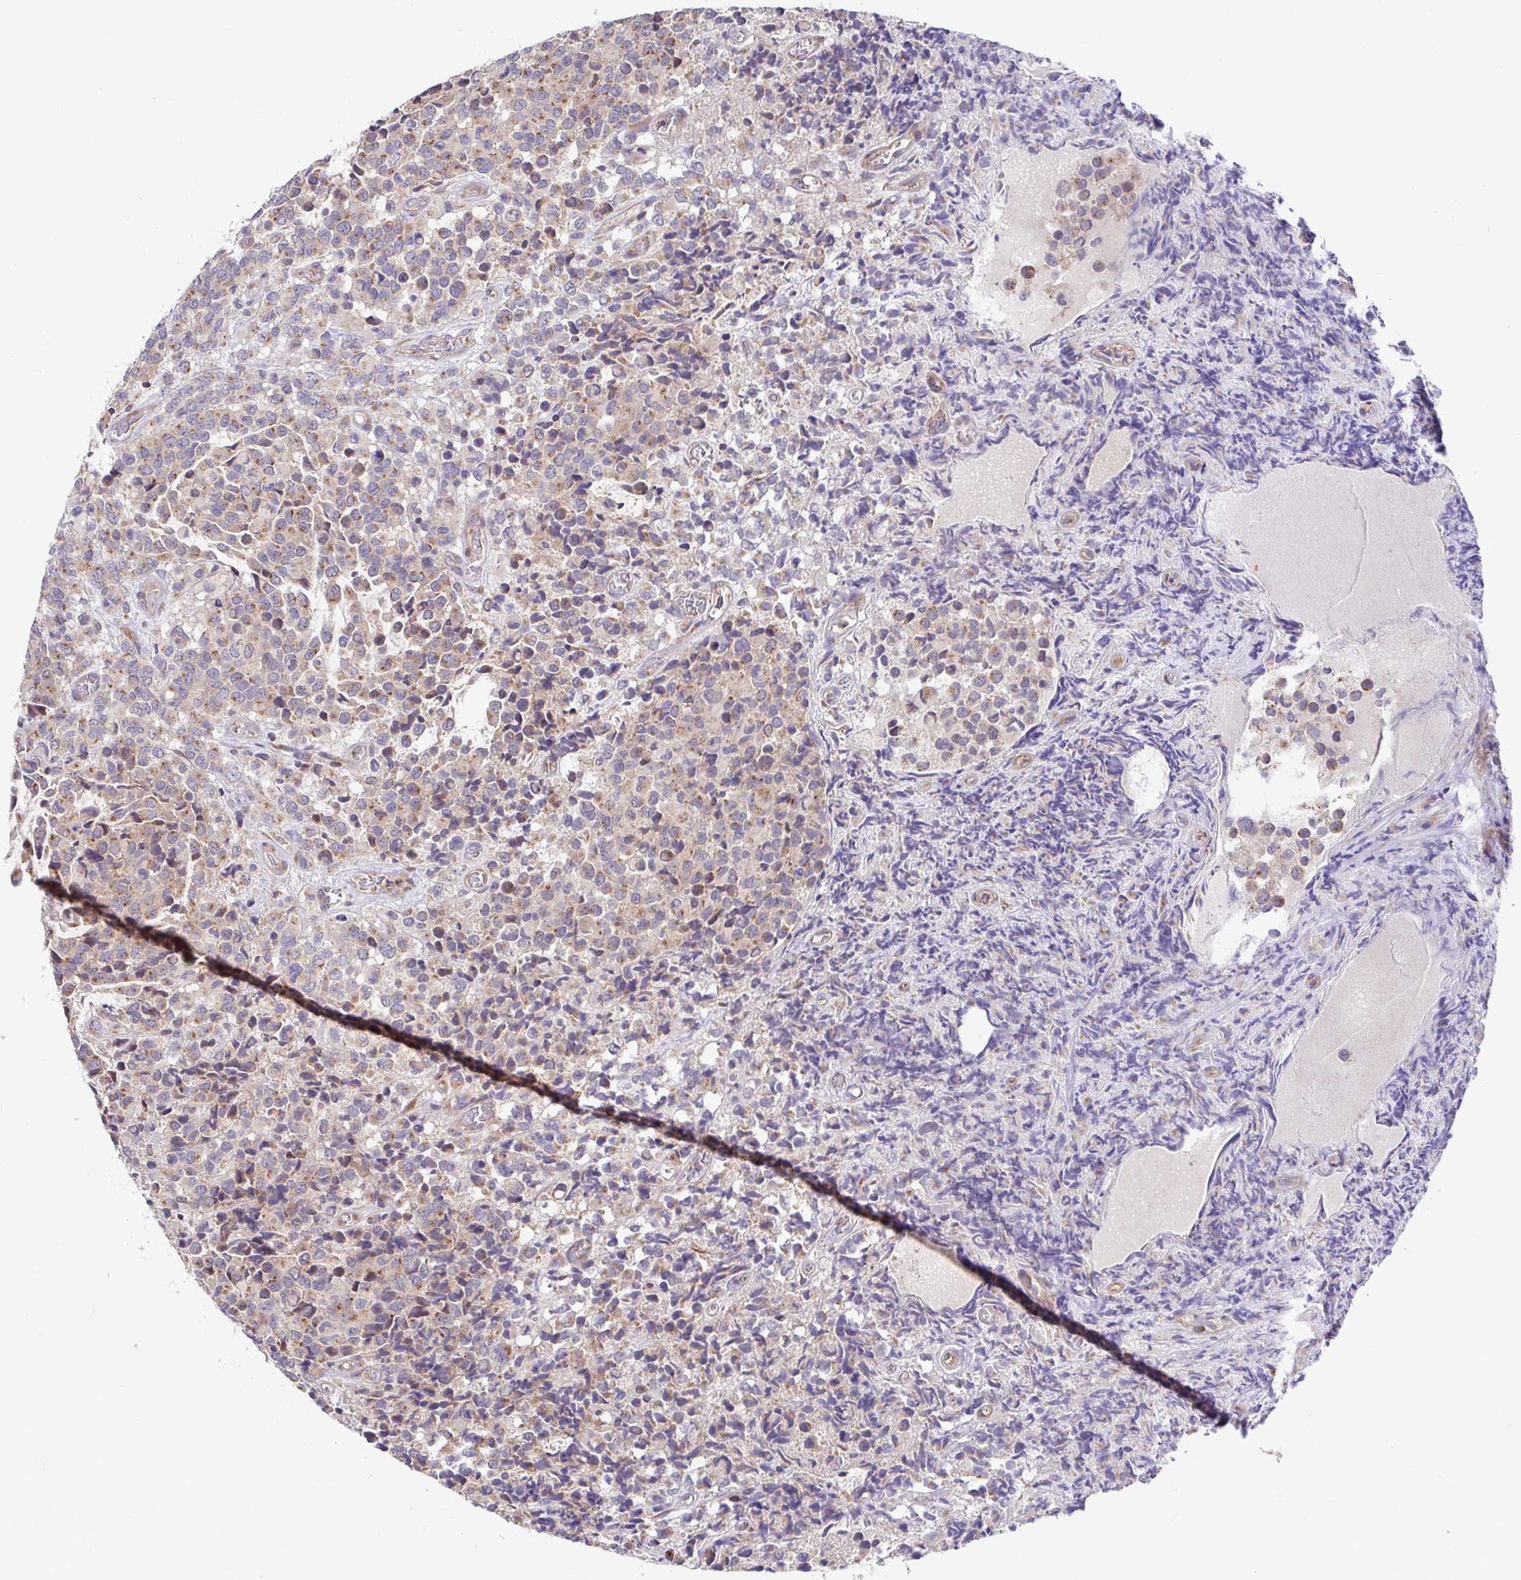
{"staining": {"intensity": "moderate", "quantity": ">75%", "location": "cytoplasmic/membranous"}, "tissue": "glioma", "cell_type": "Tumor cells", "image_type": "cancer", "snomed": [{"axis": "morphology", "description": "Glioma, malignant, High grade"}, {"axis": "topography", "description": "Brain"}], "caption": "The immunohistochemical stain labels moderate cytoplasmic/membranous staining in tumor cells of glioma tissue. The staining is performed using DAB brown chromogen to label protein expression. The nuclei are counter-stained blue using hematoxylin.", "gene": "ELP1", "patient": {"sex": "male", "age": 39}}